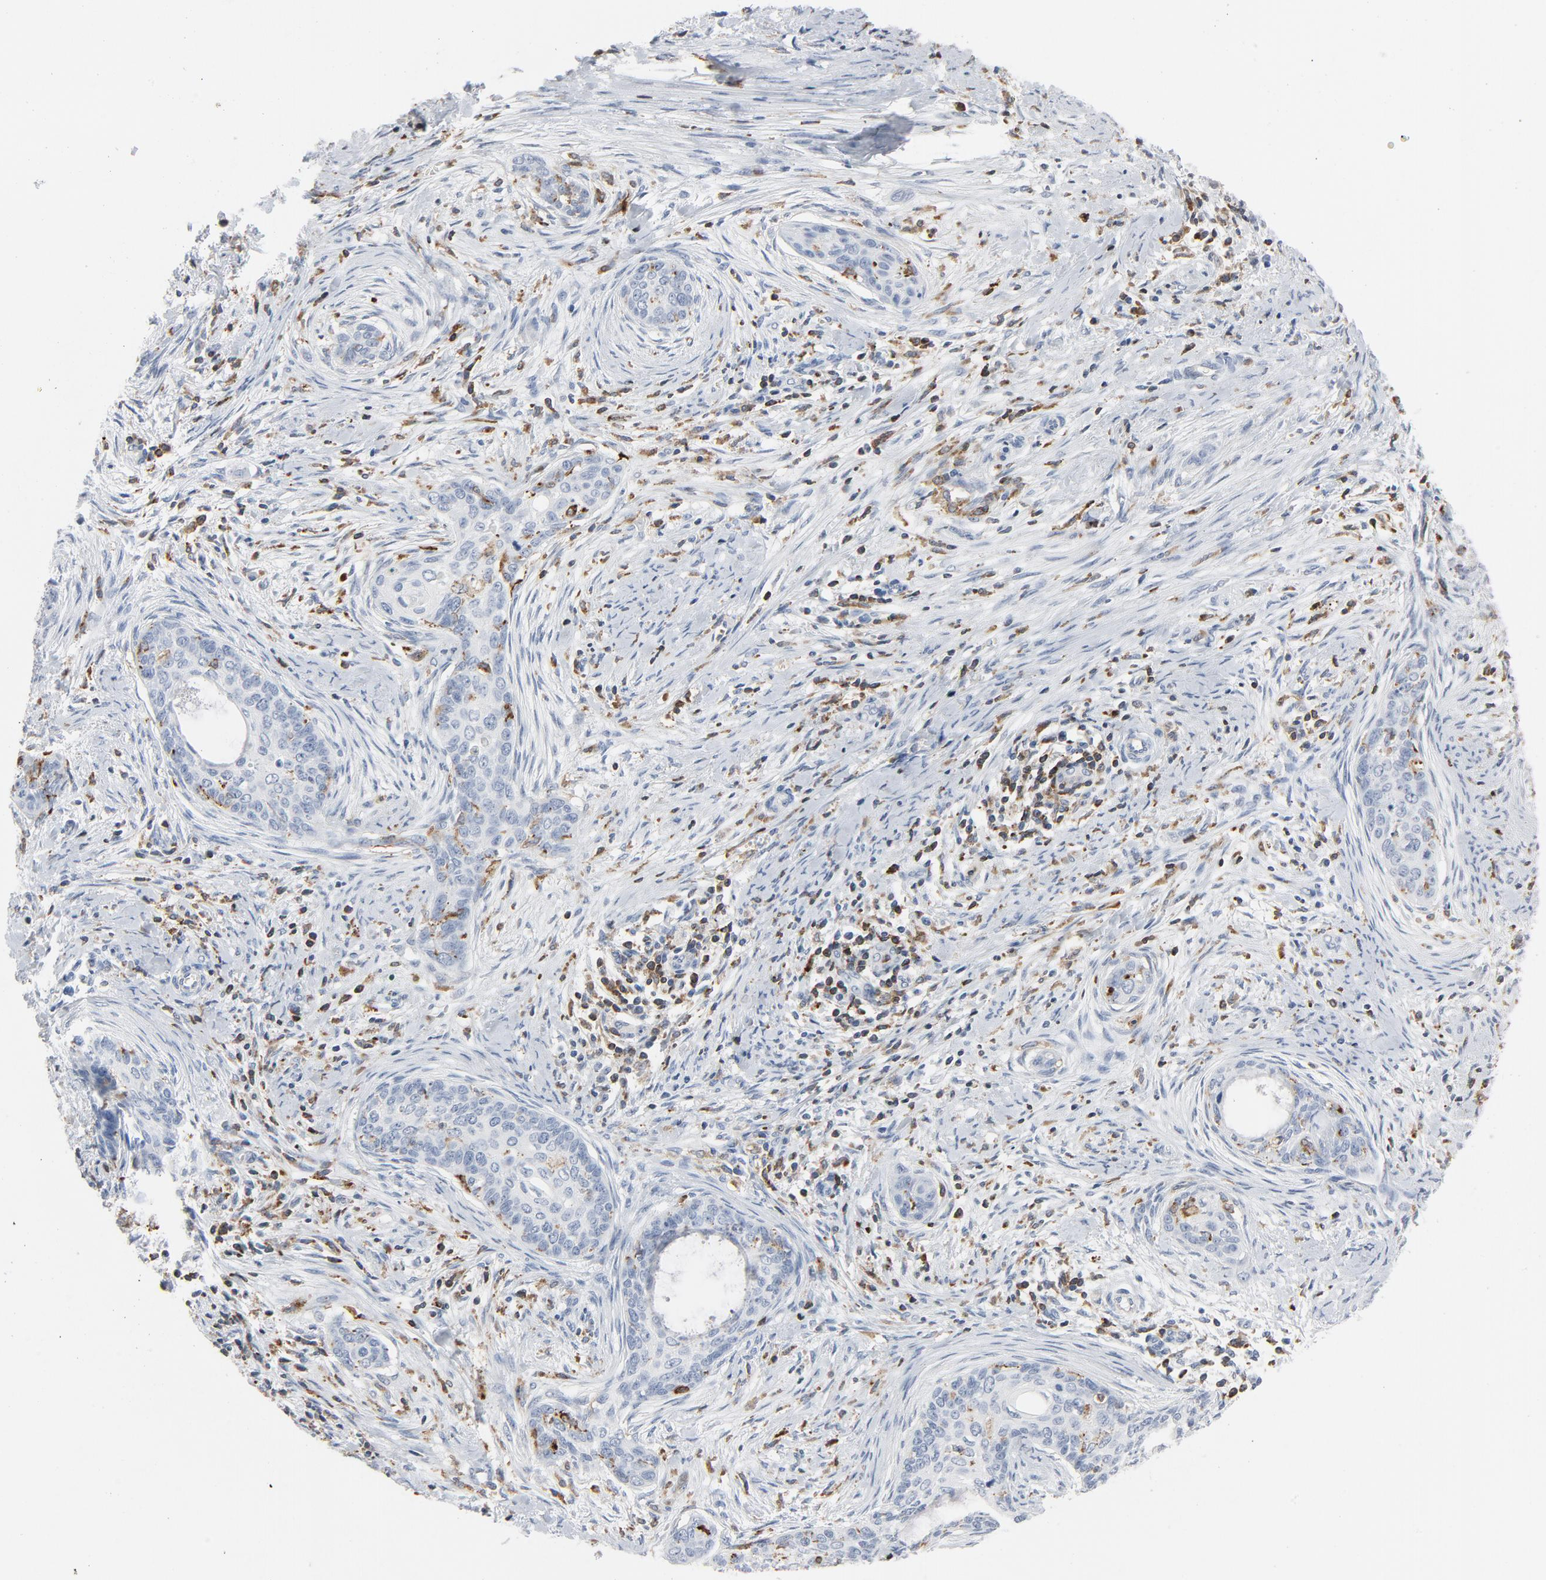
{"staining": {"intensity": "negative", "quantity": "none", "location": "none"}, "tissue": "cervical cancer", "cell_type": "Tumor cells", "image_type": "cancer", "snomed": [{"axis": "morphology", "description": "Squamous cell carcinoma, NOS"}, {"axis": "topography", "description": "Cervix"}], "caption": "Immunohistochemistry (IHC) histopathology image of neoplastic tissue: cervical cancer stained with DAB demonstrates no significant protein expression in tumor cells.", "gene": "LCP2", "patient": {"sex": "female", "age": 33}}